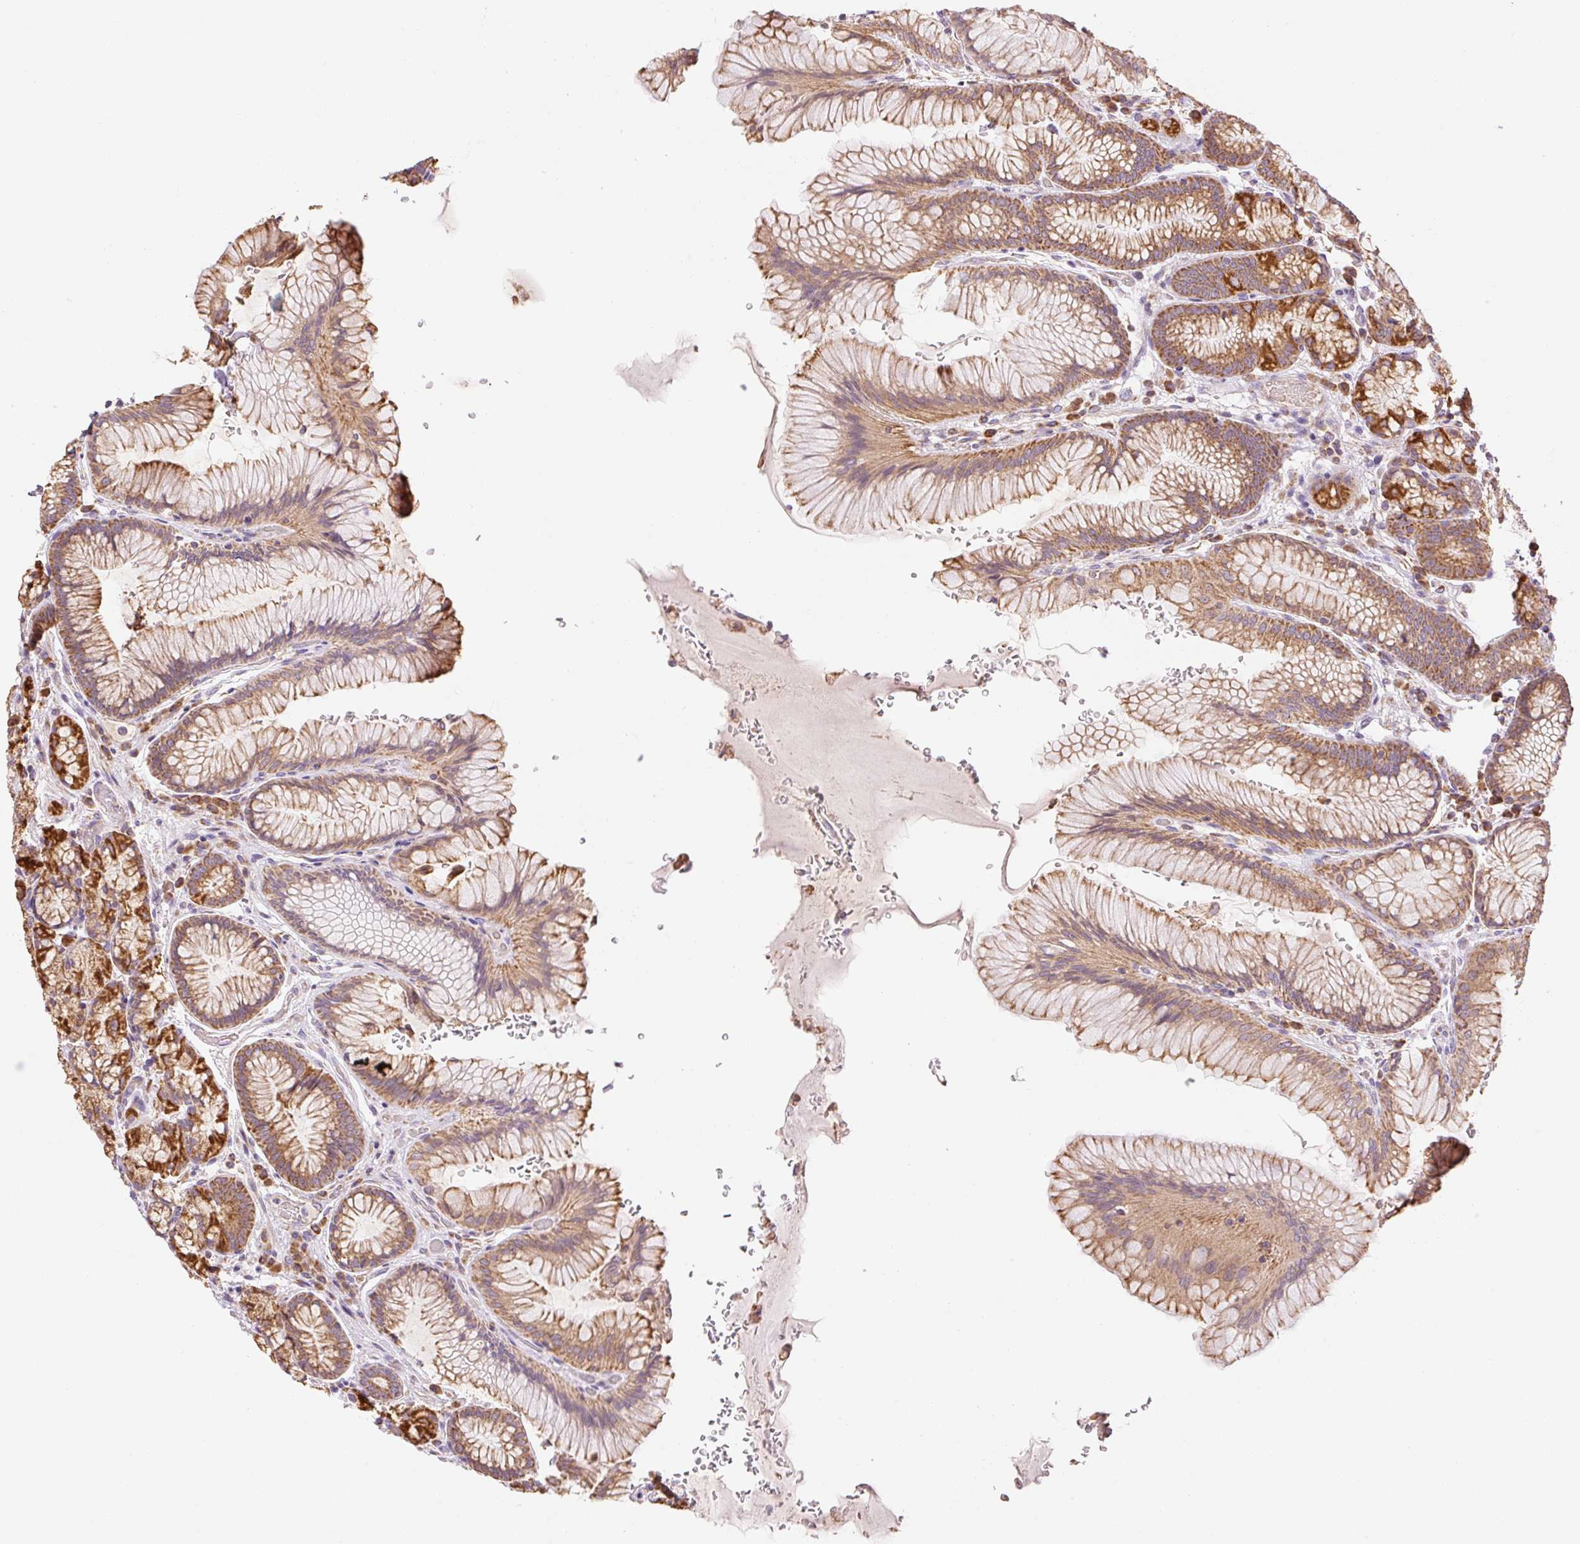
{"staining": {"intensity": "moderate", "quantity": ">75%", "location": "cytoplasmic/membranous"}, "tissue": "stomach", "cell_type": "Glandular cells", "image_type": "normal", "snomed": [{"axis": "morphology", "description": "Normal tissue, NOS"}, {"axis": "topography", "description": "Stomach"}], "caption": "Unremarkable stomach displays moderate cytoplasmic/membranous staining in approximately >75% of glandular cells (DAB IHC with brightfield microscopy, high magnification)..", "gene": "GOSR2", "patient": {"sex": "male", "age": 63}}